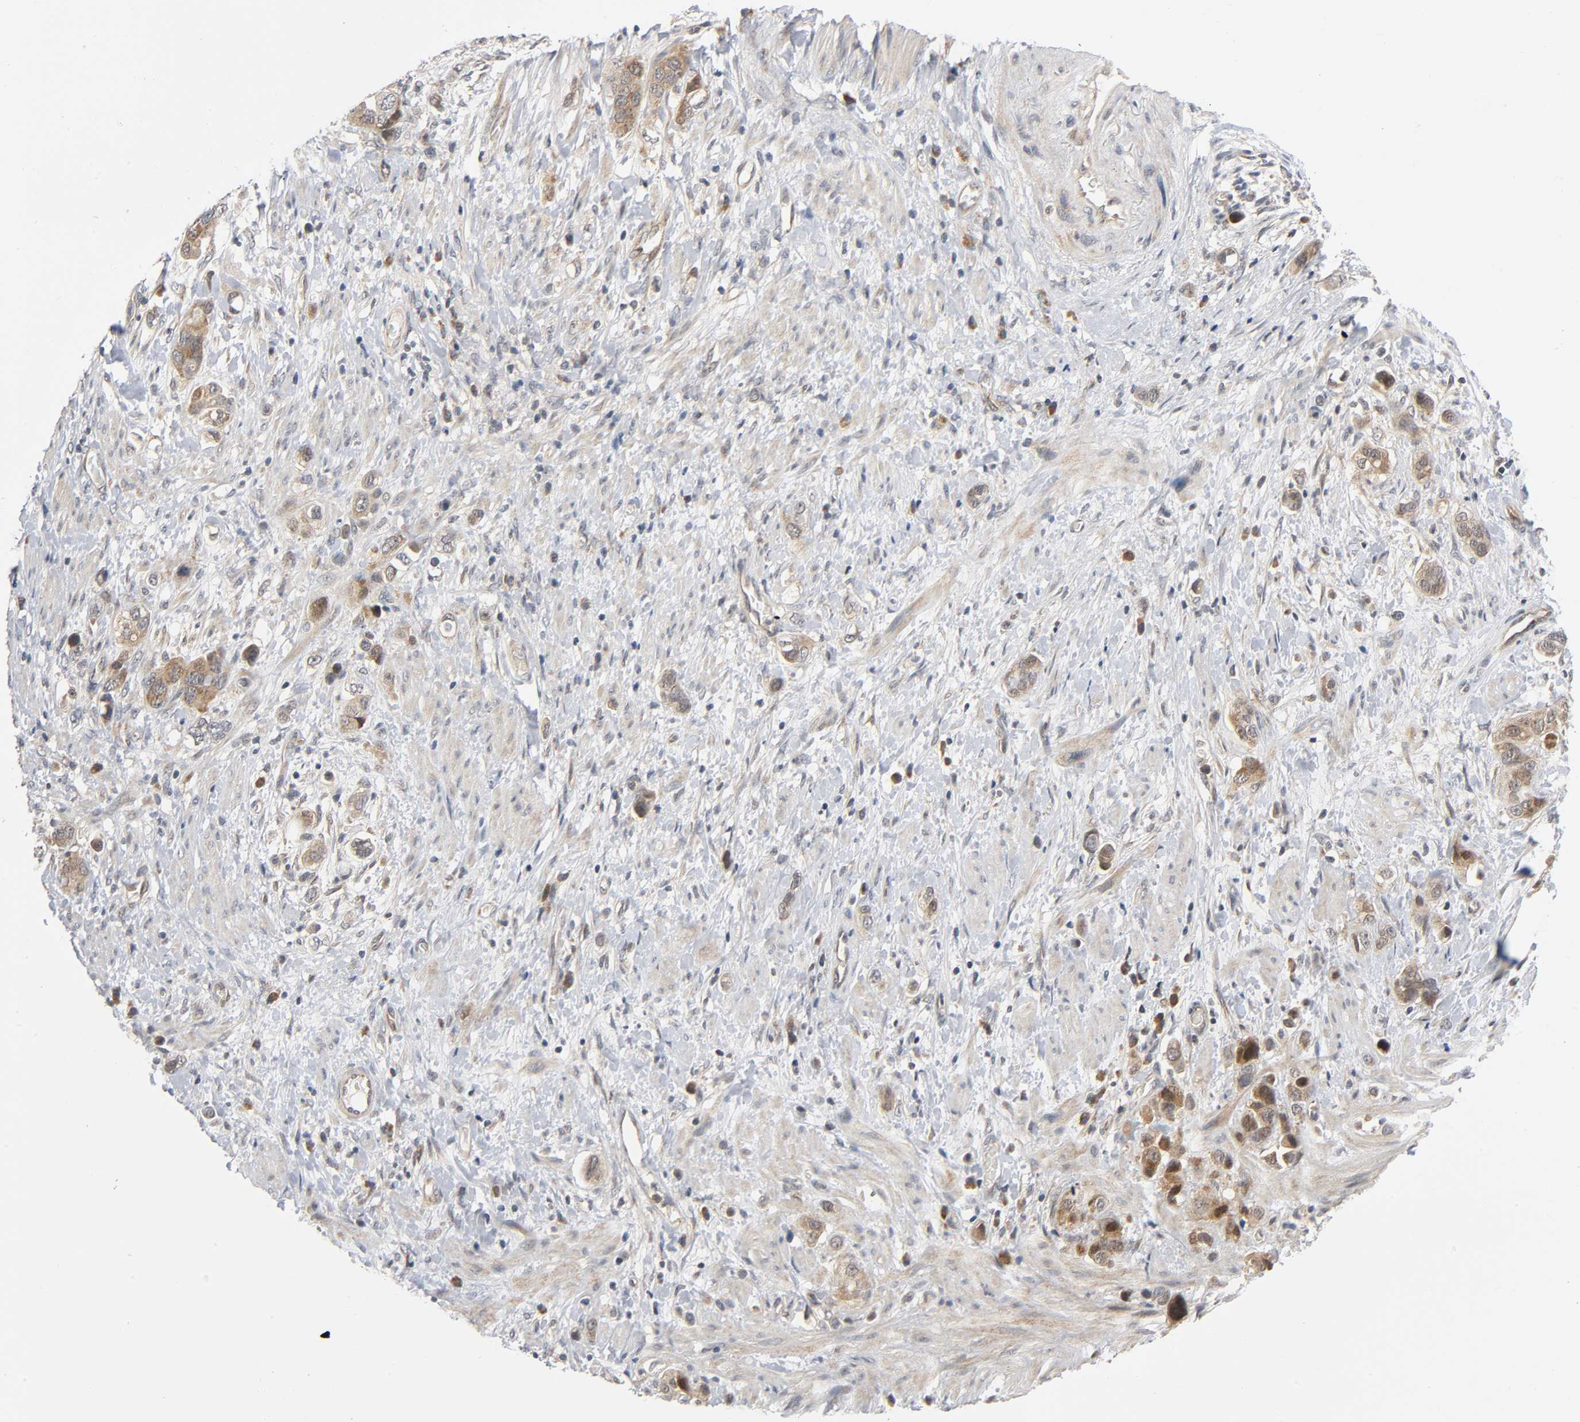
{"staining": {"intensity": "moderate", "quantity": ">75%", "location": "cytoplasmic/membranous"}, "tissue": "stomach cancer", "cell_type": "Tumor cells", "image_type": "cancer", "snomed": [{"axis": "morphology", "description": "Adenocarcinoma, NOS"}, {"axis": "topography", "description": "Stomach, lower"}], "caption": "Stomach cancer stained for a protein (brown) shows moderate cytoplasmic/membranous positive expression in approximately >75% of tumor cells.", "gene": "MAPK8", "patient": {"sex": "female", "age": 93}}